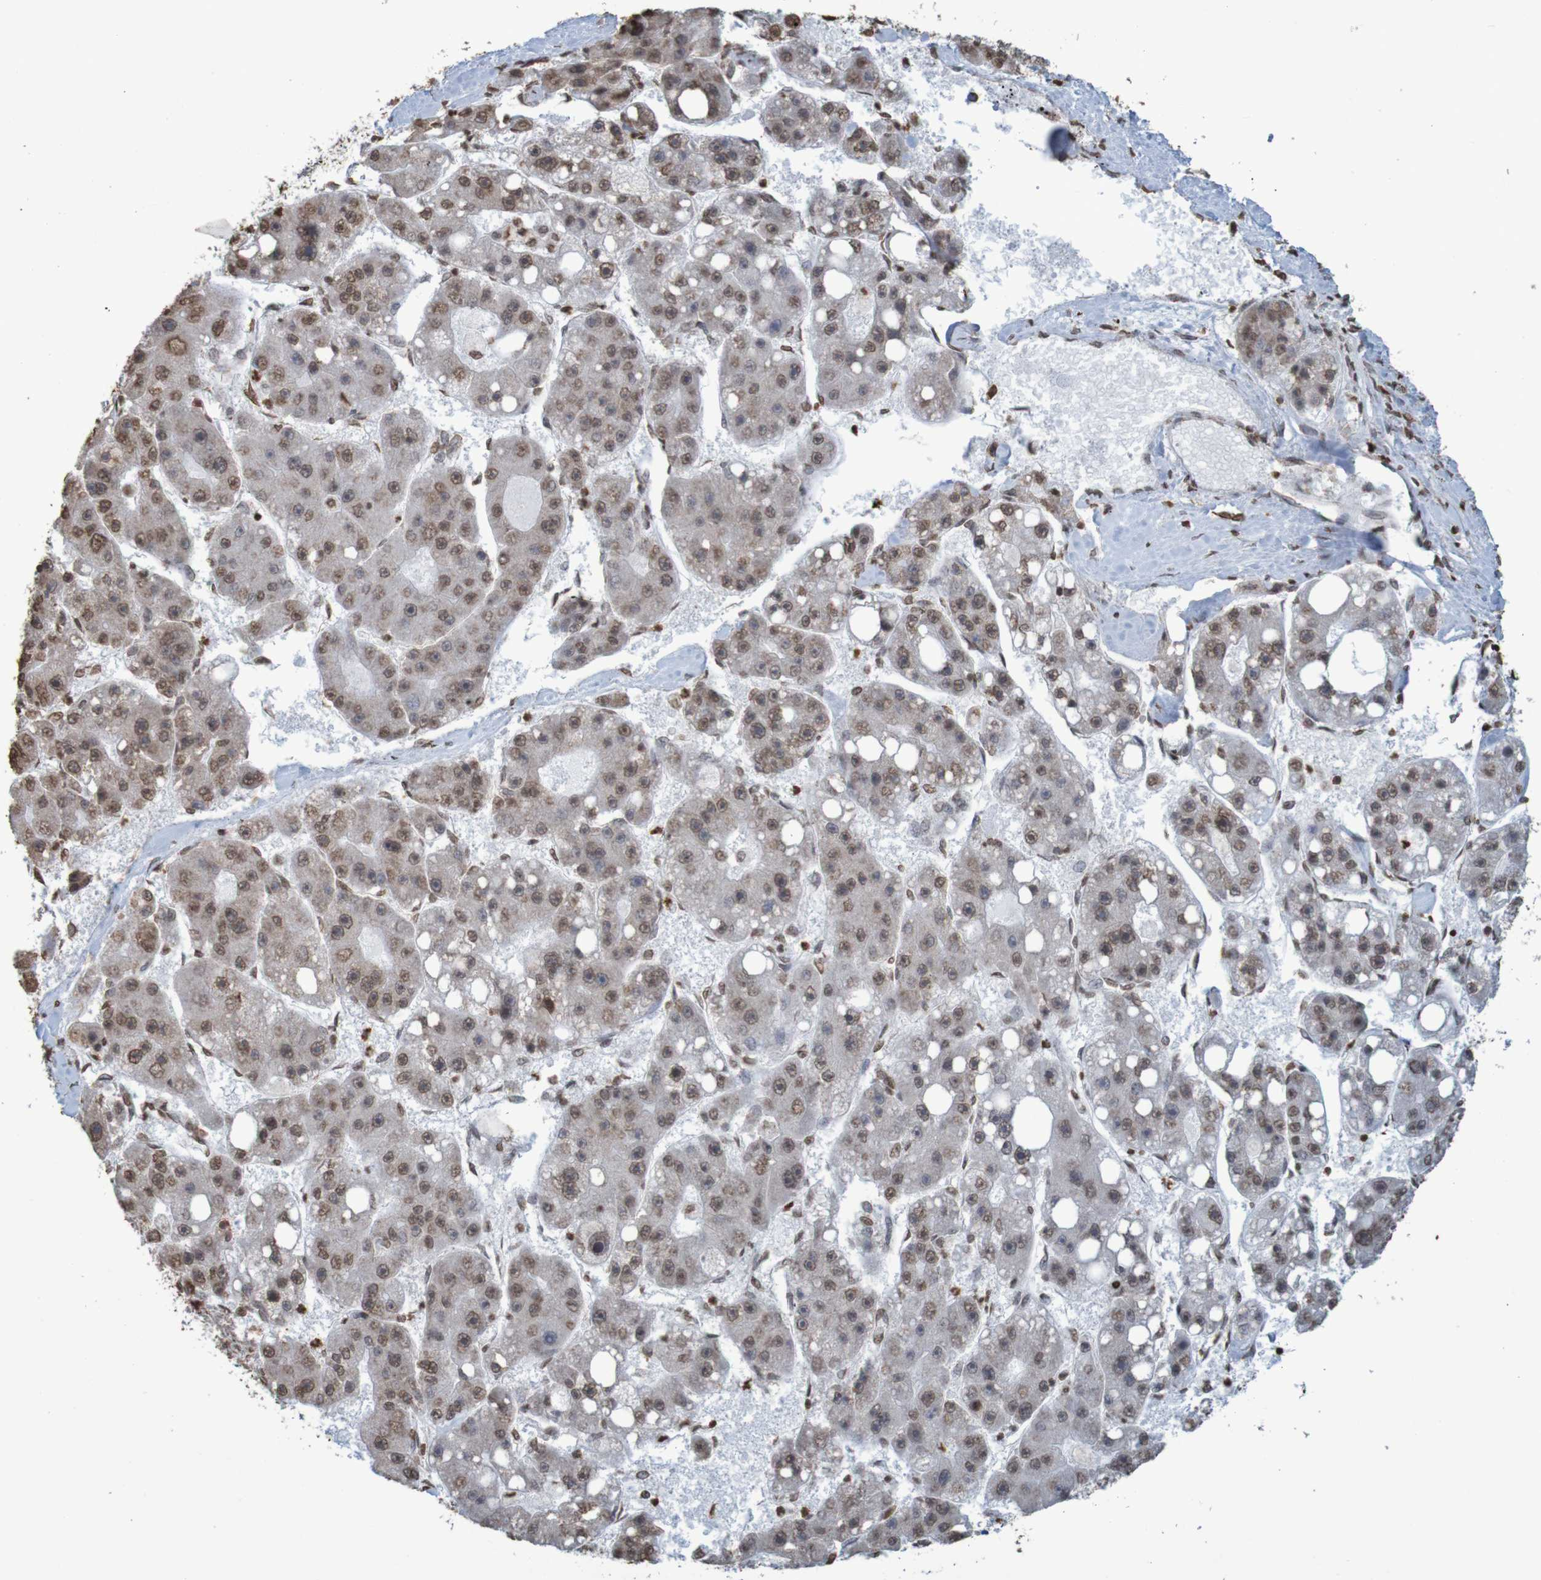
{"staining": {"intensity": "weak", "quantity": "25%-75%", "location": "nuclear"}, "tissue": "liver cancer", "cell_type": "Tumor cells", "image_type": "cancer", "snomed": [{"axis": "morphology", "description": "Carcinoma, Hepatocellular, NOS"}, {"axis": "topography", "description": "Liver"}], "caption": "This is an image of IHC staining of liver cancer (hepatocellular carcinoma), which shows weak staining in the nuclear of tumor cells.", "gene": "GFI1", "patient": {"sex": "female", "age": 61}}